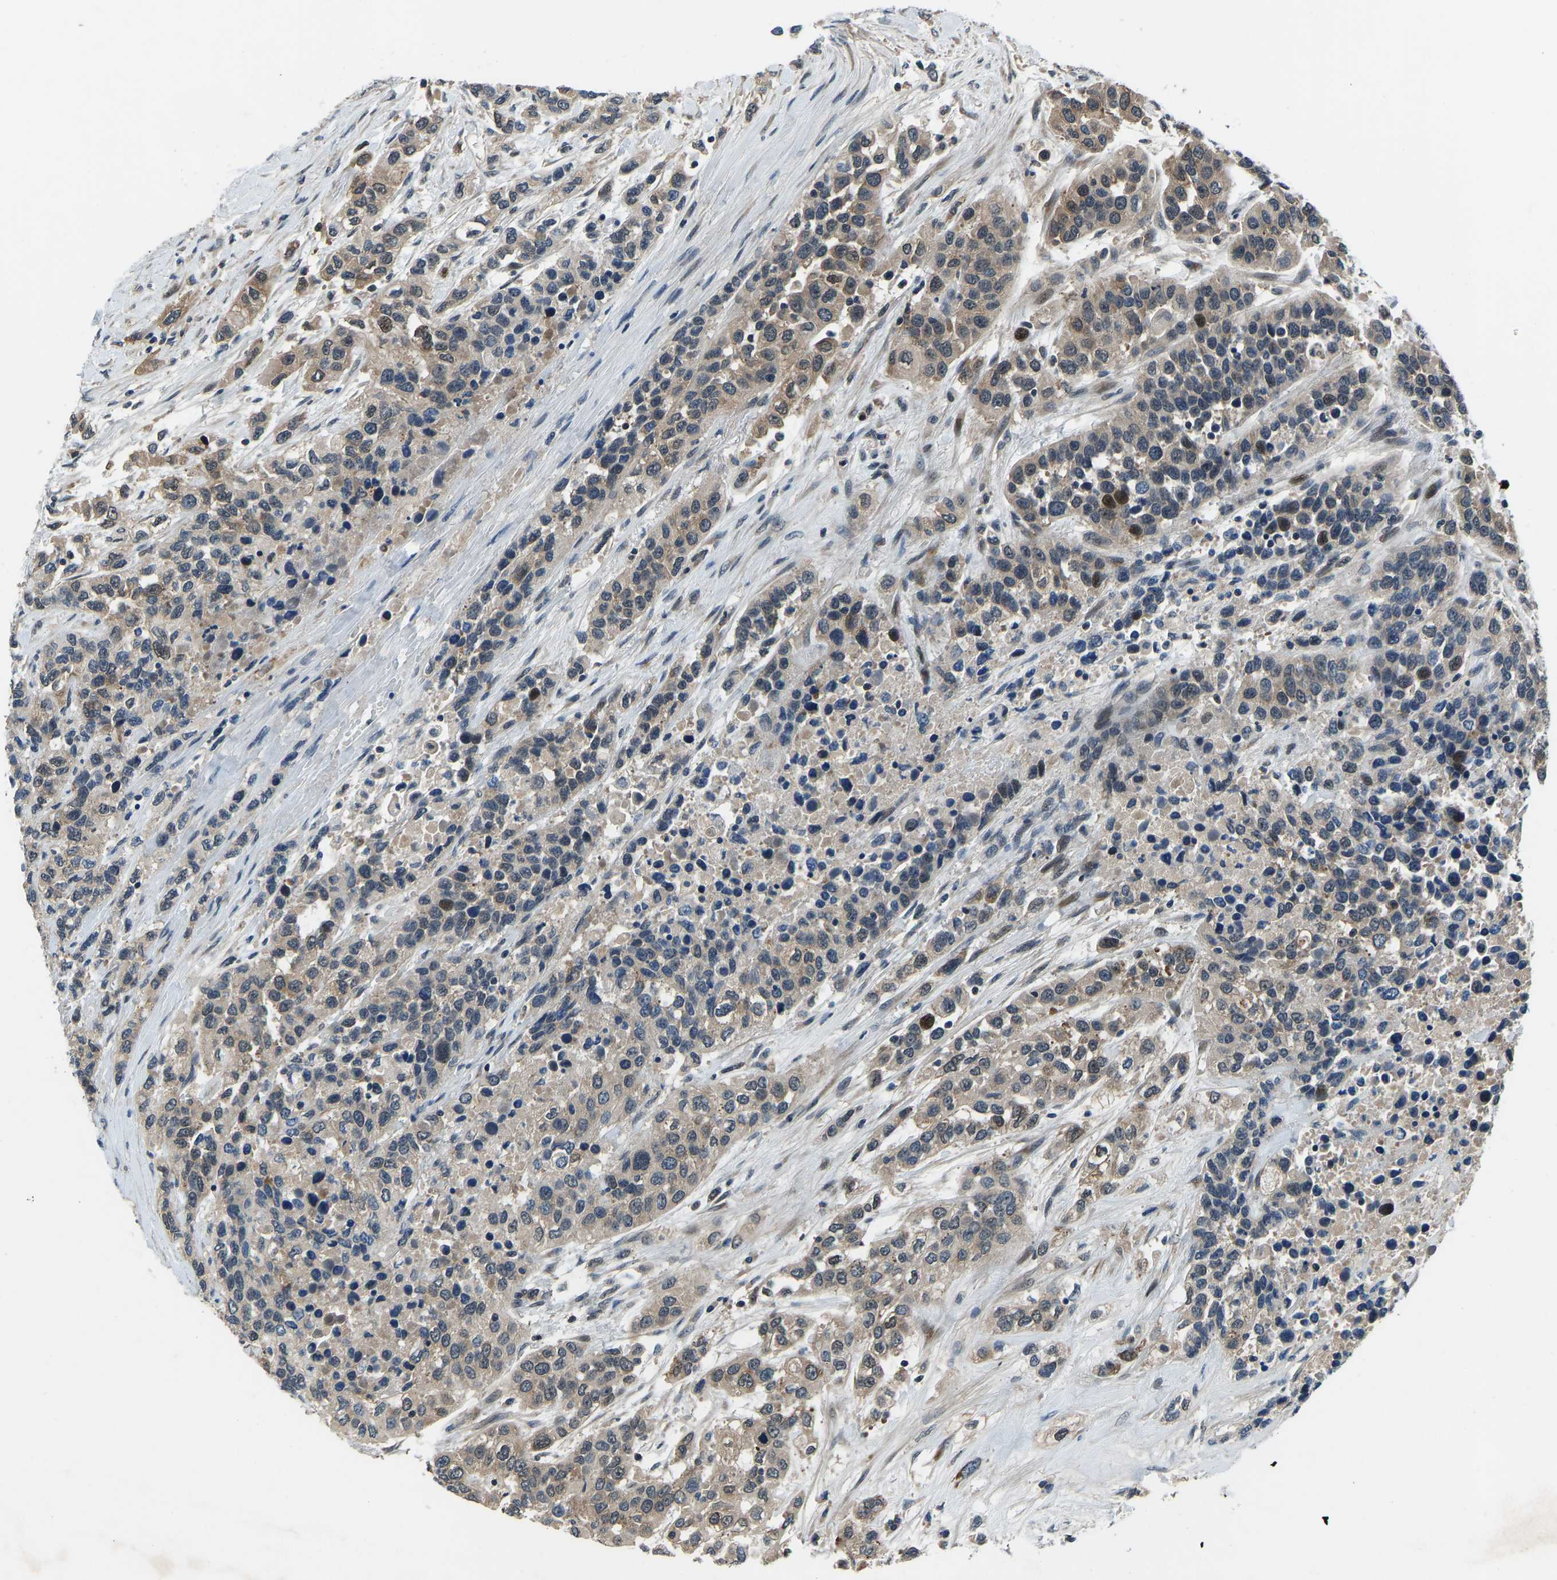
{"staining": {"intensity": "moderate", "quantity": ">75%", "location": "cytoplasmic/membranous,nuclear"}, "tissue": "urothelial cancer", "cell_type": "Tumor cells", "image_type": "cancer", "snomed": [{"axis": "morphology", "description": "Urothelial carcinoma, High grade"}, {"axis": "topography", "description": "Urinary bladder"}], "caption": "High-power microscopy captured an immunohistochemistry image of urothelial carcinoma (high-grade), revealing moderate cytoplasmic/membranous and nuclear positivity in about >75% of tumor cells.", "gene": "RLIM", "patient": {"sex": "female", "age": 80}}